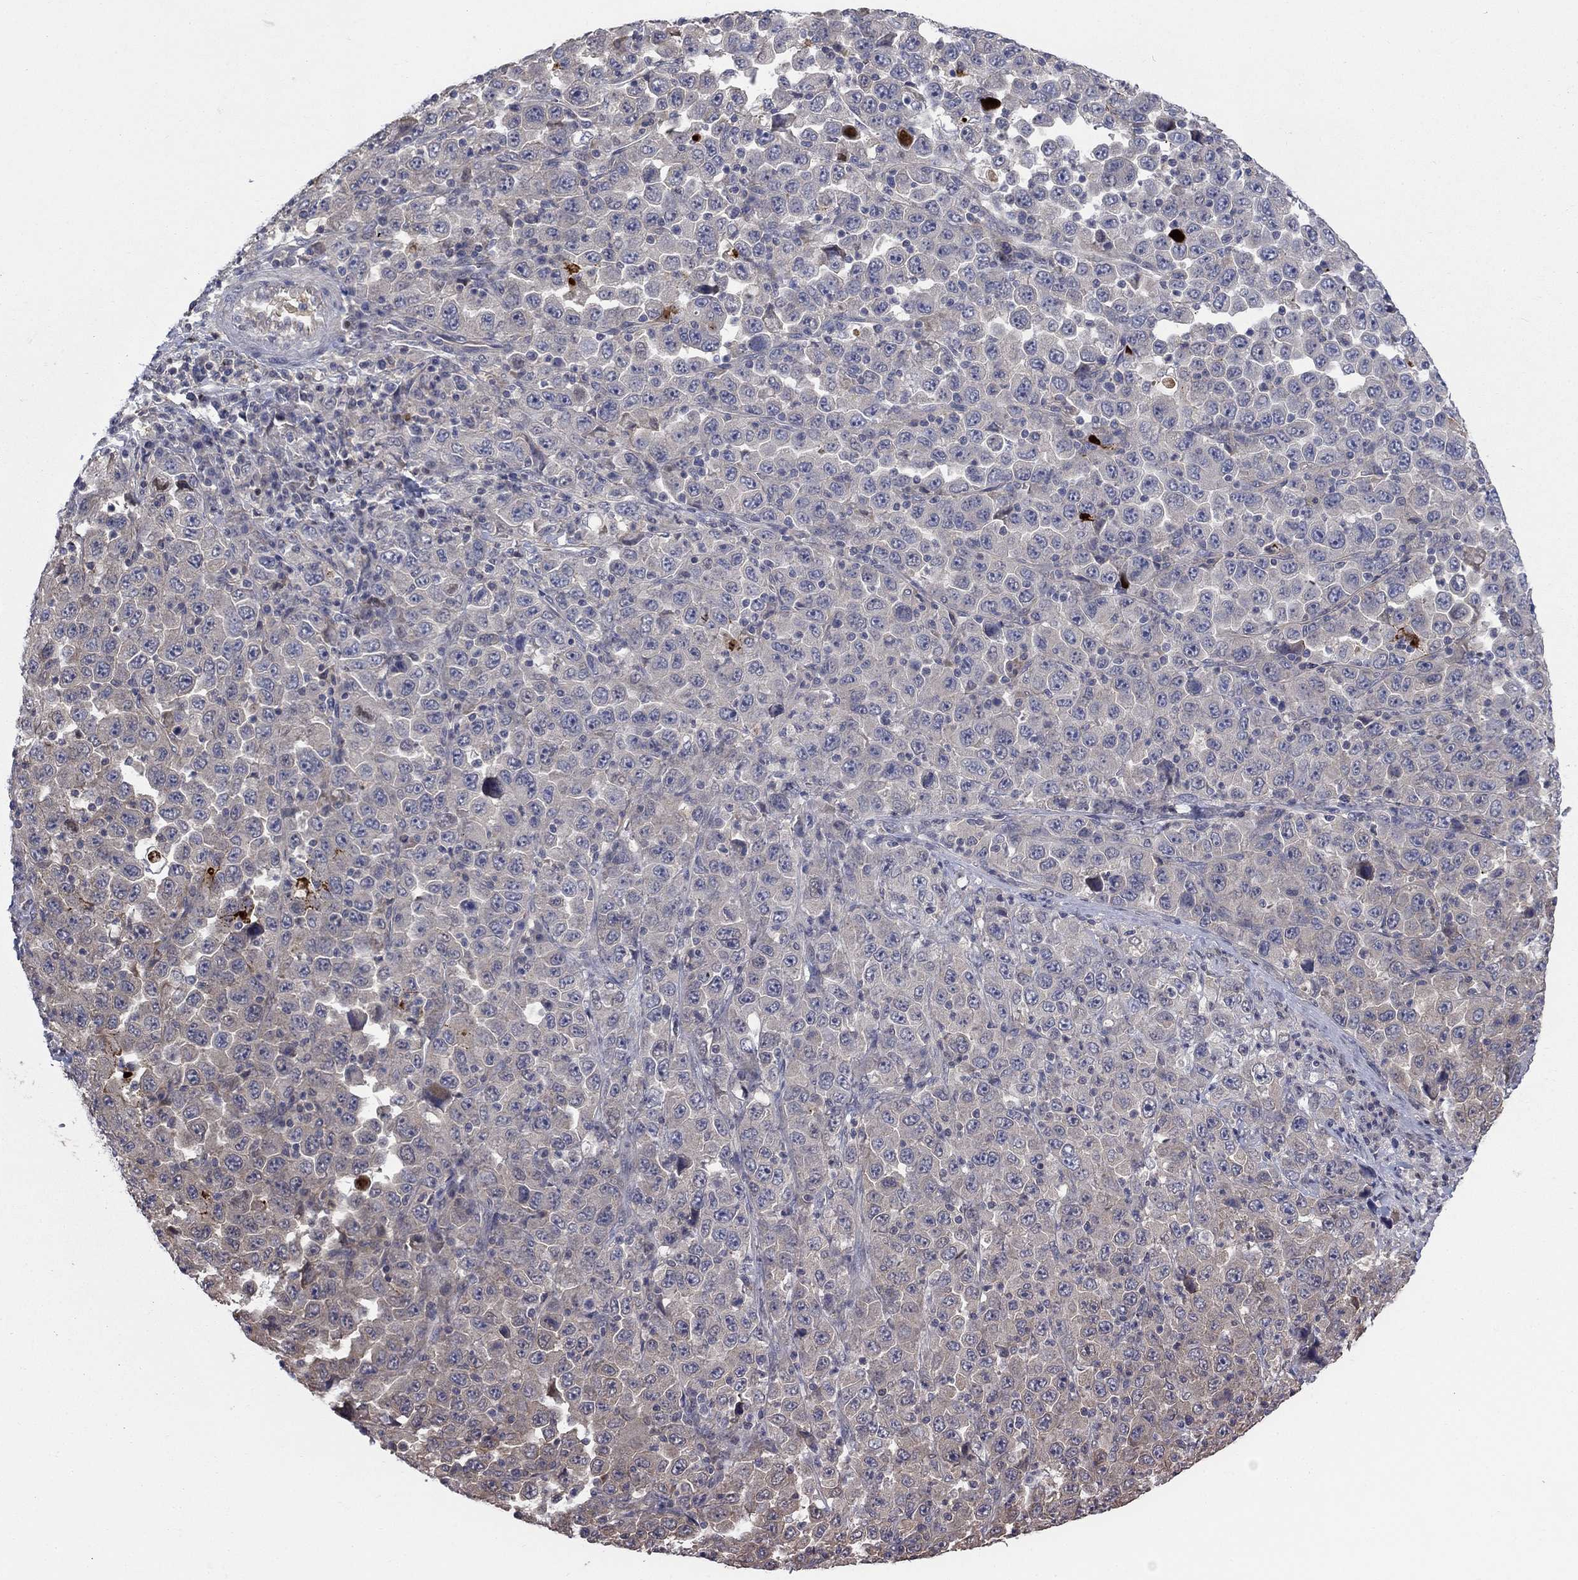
{"staining": {"intensity": "negative", "quantity": "none", "location": "none"}, "tissue": "stomach cancer", "cell_type": "Tumor cells", "image_type": "cancer", "snomed": [{"axis": "morphology", "description": "Normal tissue, NOS"}, {"axis": "morphology", "description": "Adenocarcinoma, NOS"}, {"axis": "topography", "description": "Stomach, upper"}, {"axis": "topography", "description": "Stomach"}], "caption": "Tumor cells are negative for brown protein staining in stomach adenocarcinoma.", "gene": "PDZD2", "patient": {"sex": "male", "age": 59}}